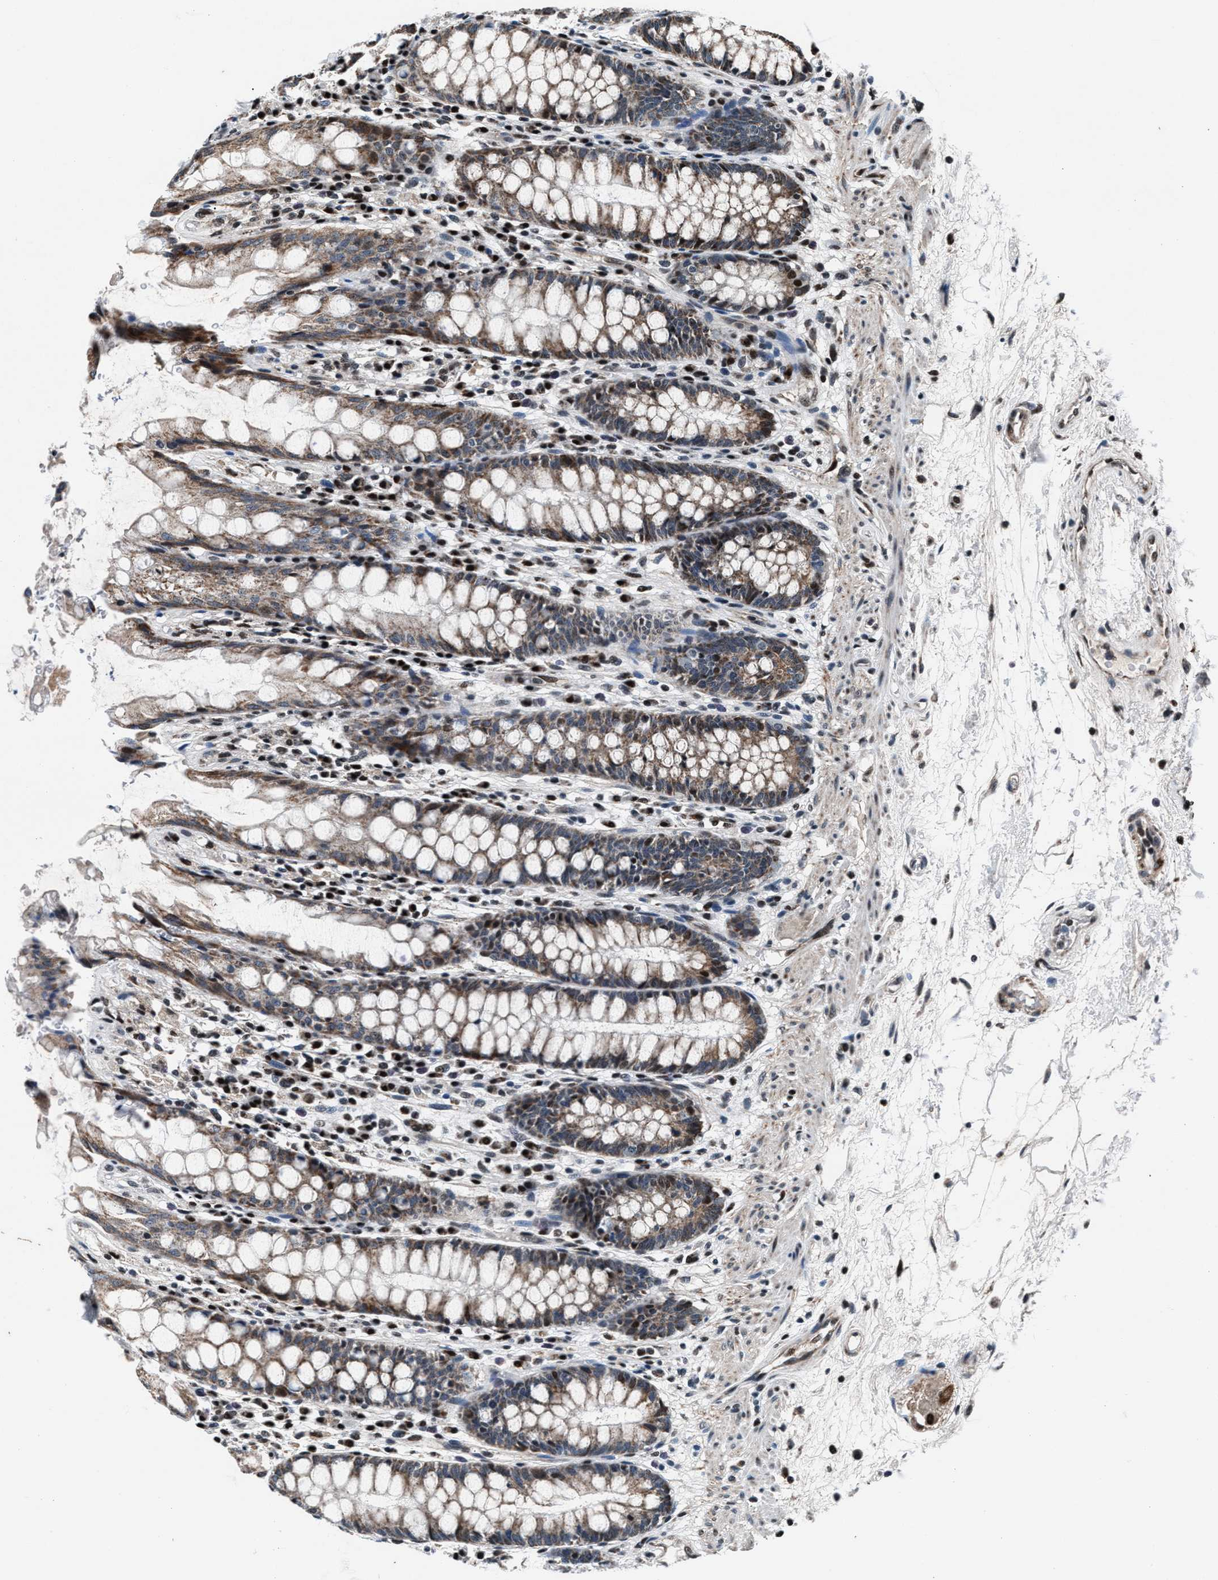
{"staining": {"intensity": "weak", "quantity": ">75%", "location": "cytoplasmic/membranous,nuclear"}, "tissue": "rectum", "cell_type": "Glandular cells", "image_type": "normal", "snomed": [{"axis": "morphology", "description": "Normal tissue, NOS"}, {"axis": "topography", "description": "Rectum"}], "caption": "A low amount of weak cytoplasmic/membranous,nuclear expression is seen in approximately >75% of glandular cells in normal rectum. Nuclei are stained in blue.", "gene": "PRRC2B", "patient": {"sex": "male", "age": 64}}